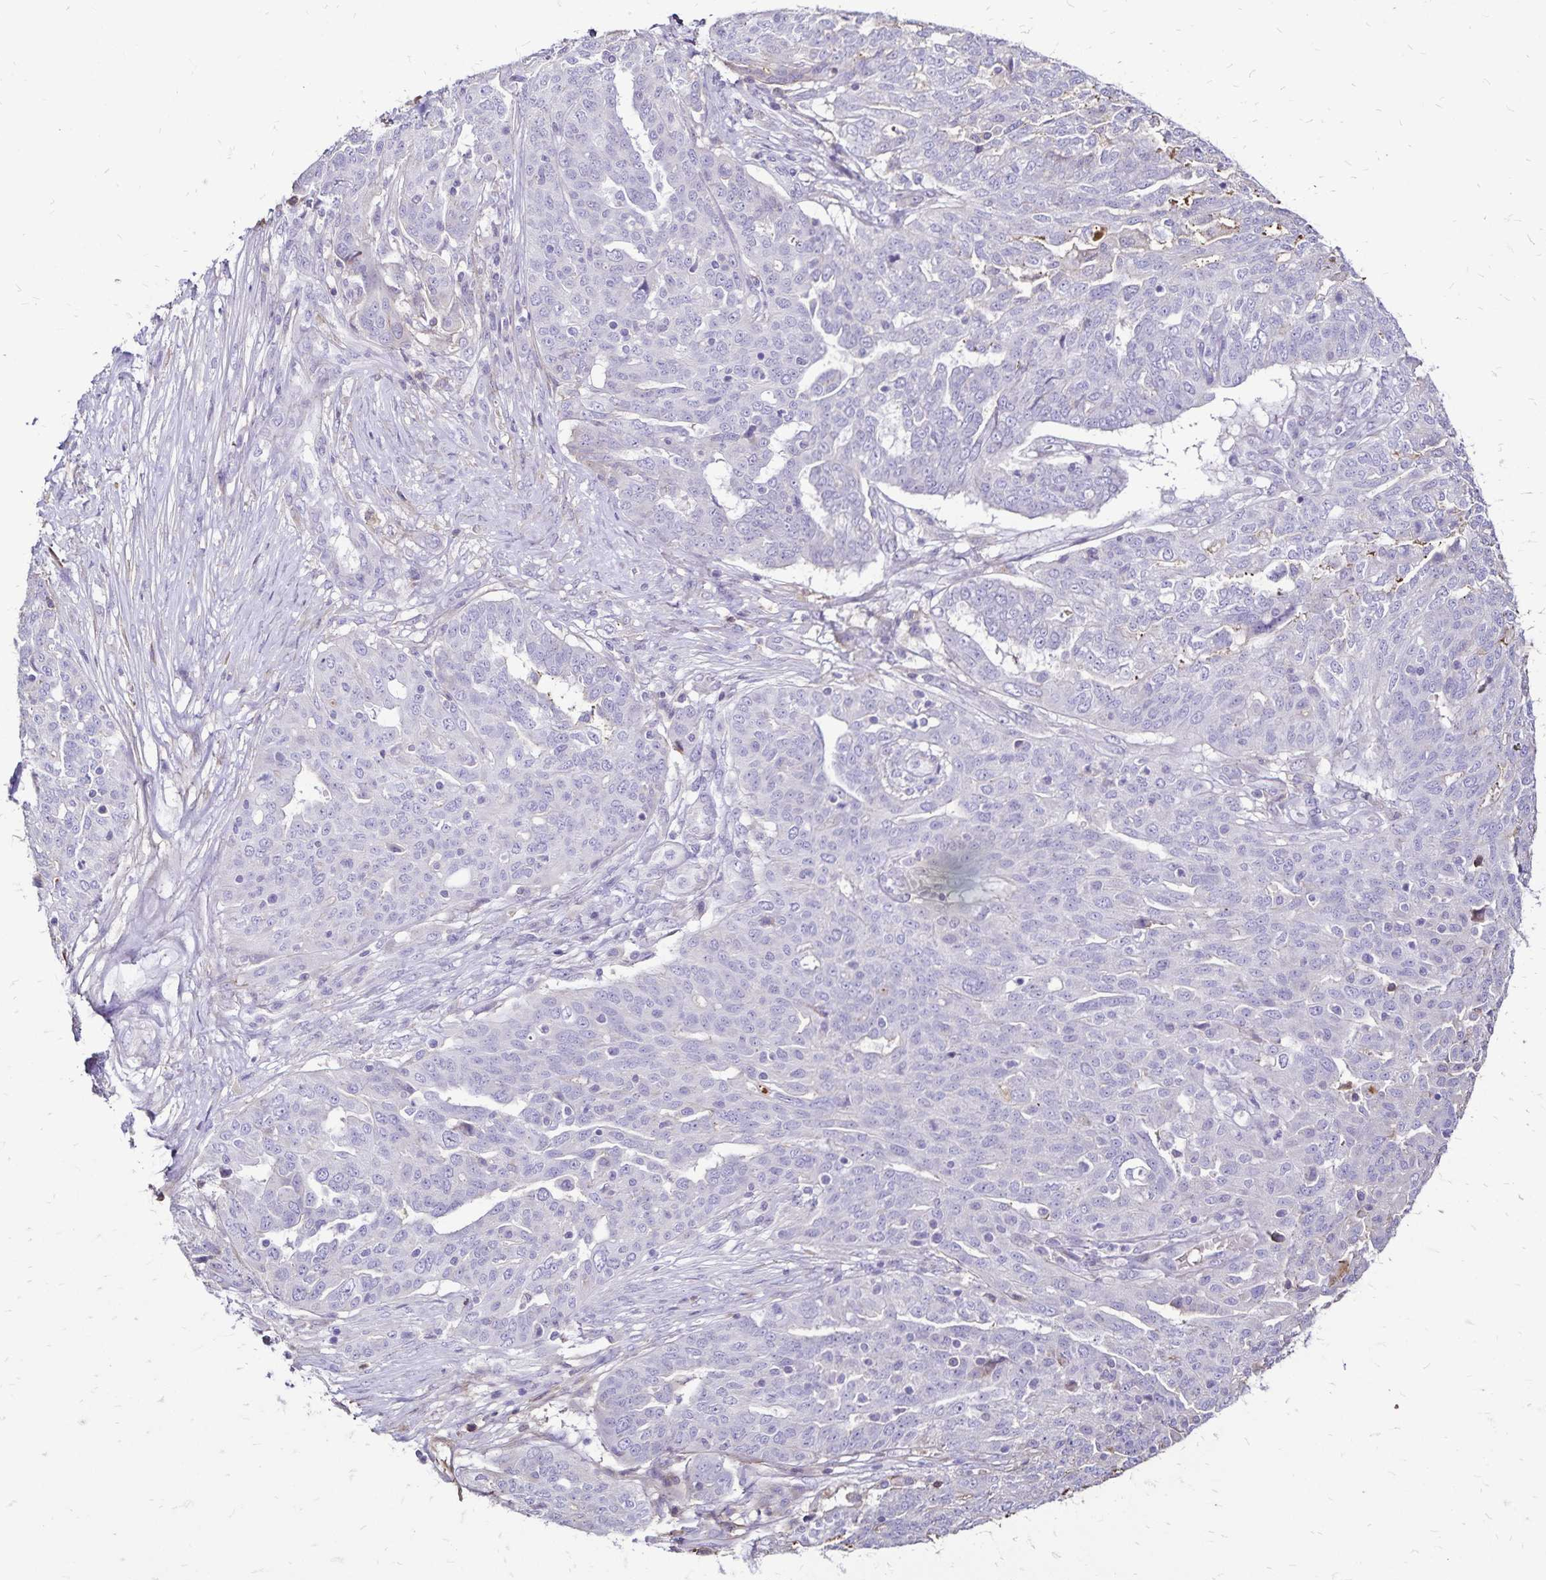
{"staining": {"intensity": "negative", "quantity": "none", "location": "none"}, "tissue": "ovarian cancer", "cell_type": "Tumor cells", "image_type": "cancer", "snomed": [{"axis": "morphology", "description": "Cystadenocarcinoma, serous, NOS"}, {"axis": "topography", "description": "Ovary"}], "caption": "There is no significant expression in tumor cells of serous cystadenocarcinoma (ovarian).", "gene": "KISS1", "patient": {"sex": "female", "age": 67}}